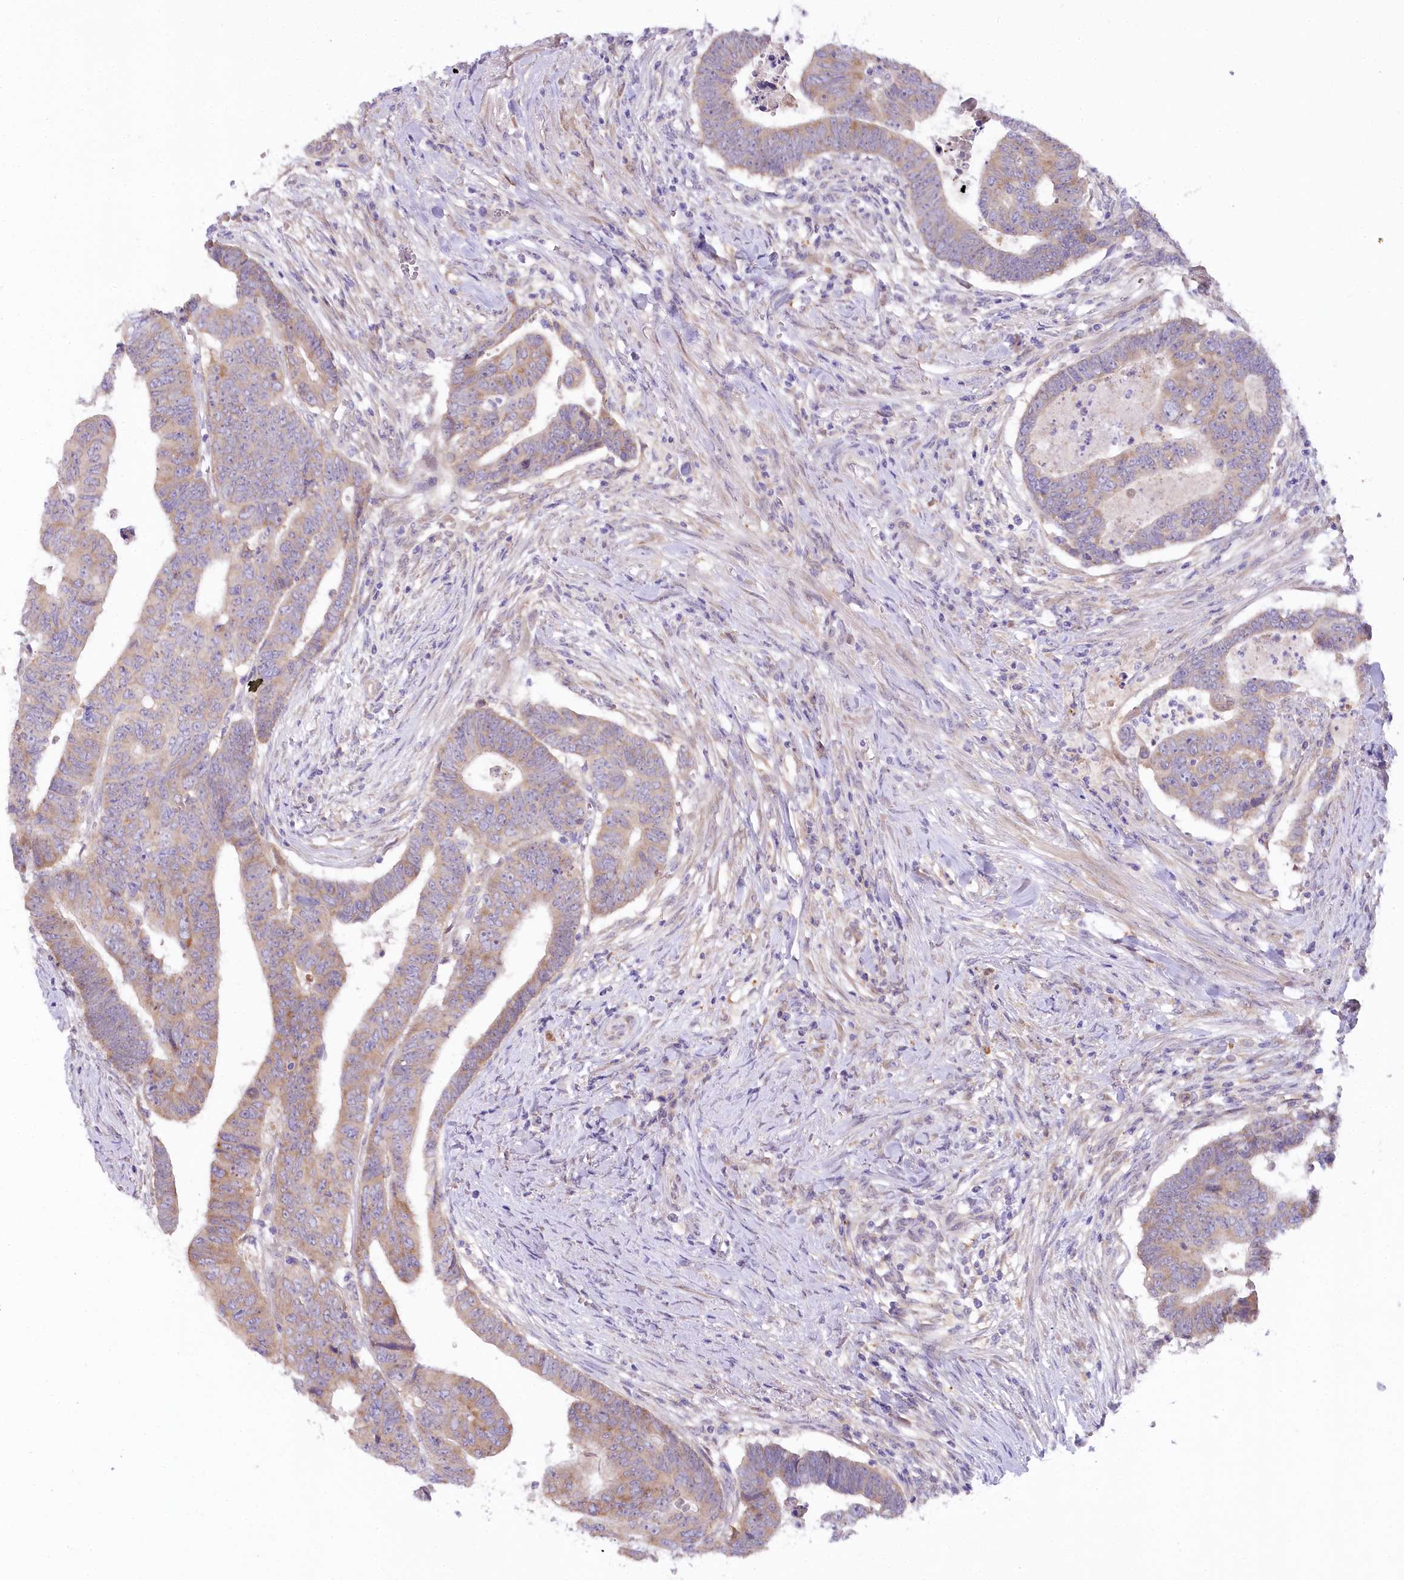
{"staining": {"intensity": "weak", "quantity": ">75%", "location": "cytoplasmic/membranous"}, "tissue": "colorectal cancer", "cell_type": "Tumor cells", "image_type": "cancer", "snomed": [{"axis": "morphology", "description": "Normal tissue, NOS"}, {"axis": "morphology", "description": "Adenocarcinoma, NOS"}, {"axis": "topography", "description": "Rectum"}], "caption": "The photomicrograph shows immunohistochemical staining of adenocarcinoma (colorectal). There is weak cytoplasmic/membranous expression is appreciated in approximately >75% of tumor cells.", "gene": "MYOZ1", "patient": {"sex": "female", "age": 65}}